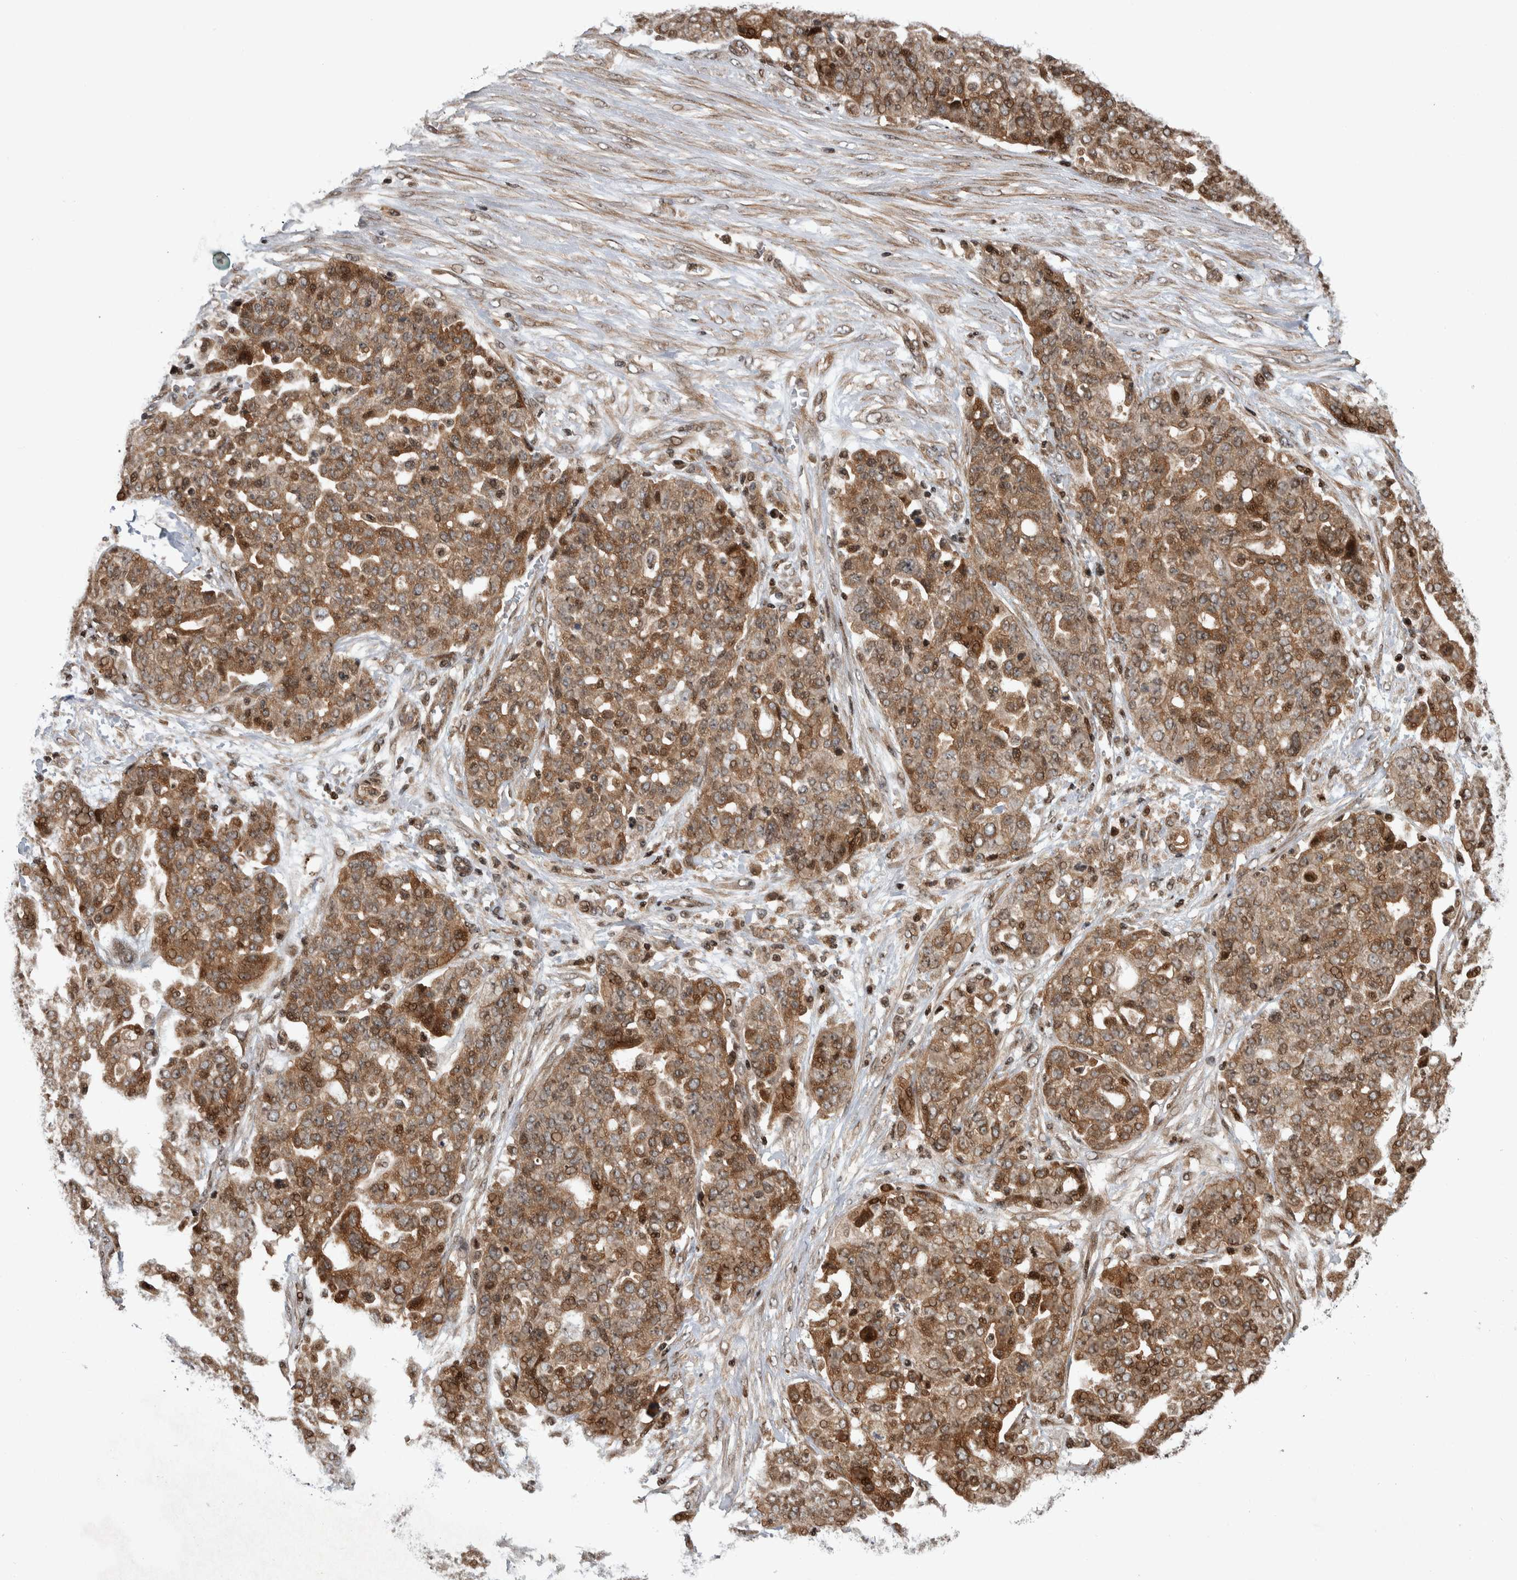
{"staining": {"intensity": "moderate", "quantity": ">75%", "location": "cytoplasmic/membranous"}, "tissue": "ovarian cancer", "cell_type": "Tumor cells", "image_type": "cancer", "snomed": [{"axis": "morphology", "description": "Cystadenocarcinoma, serous, NOS"}, {"axis": "topography", "description": "Soft tissue"}, {"axis": "topography", "description": "Ovary"}], "caption": "The histopathology image exhibits immunohistochemical staining of ovarian serous cystadenocarcinoma. There is moderate cytoplasmic/membranous positivity is seen in approximately >75% of tumor cells.", "gene": "ARFGEF1", "patient": {"sex": "female", "age": 57}}